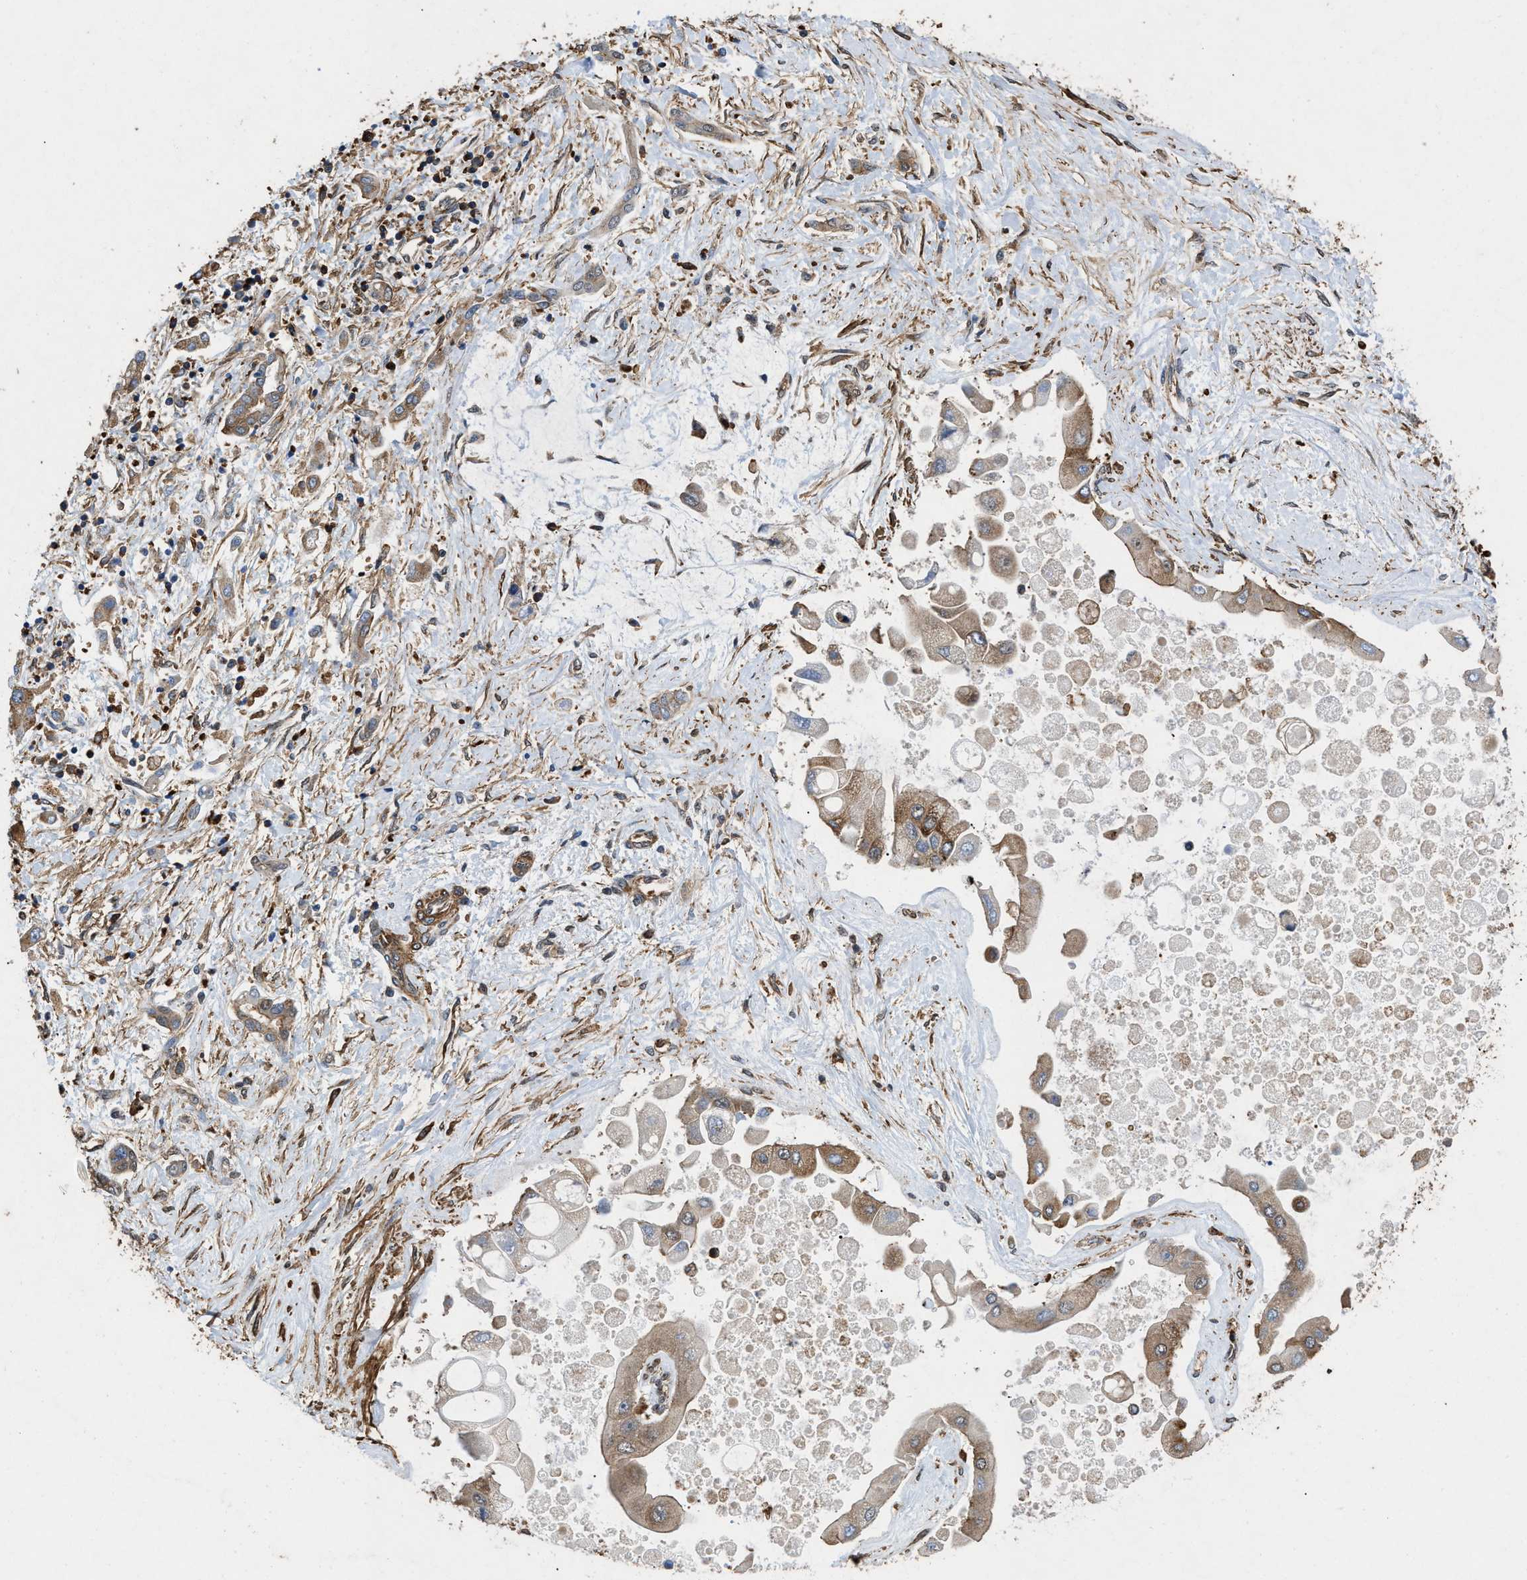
{"staining": {"intensity": "weak", "quantity": "25%-75%", "location": "cytoplasmic/membranous"}, "tissue": "liver cancer", "cell_type": "Tumor cells", "image_type": "cancer", "snomed": [{"axis": "morphology", "description": "Cholangiocarcinoma"}, {"axis": "topography", "description": "Liver"}], "caption": "A brown stain shows weak cytoplasmic/membranous positivity of a protein in human cholangiocarcinoma (liver) tumor cells.", "gene": "LINGO2", "patient": {"sex": "male", "age": 50}}